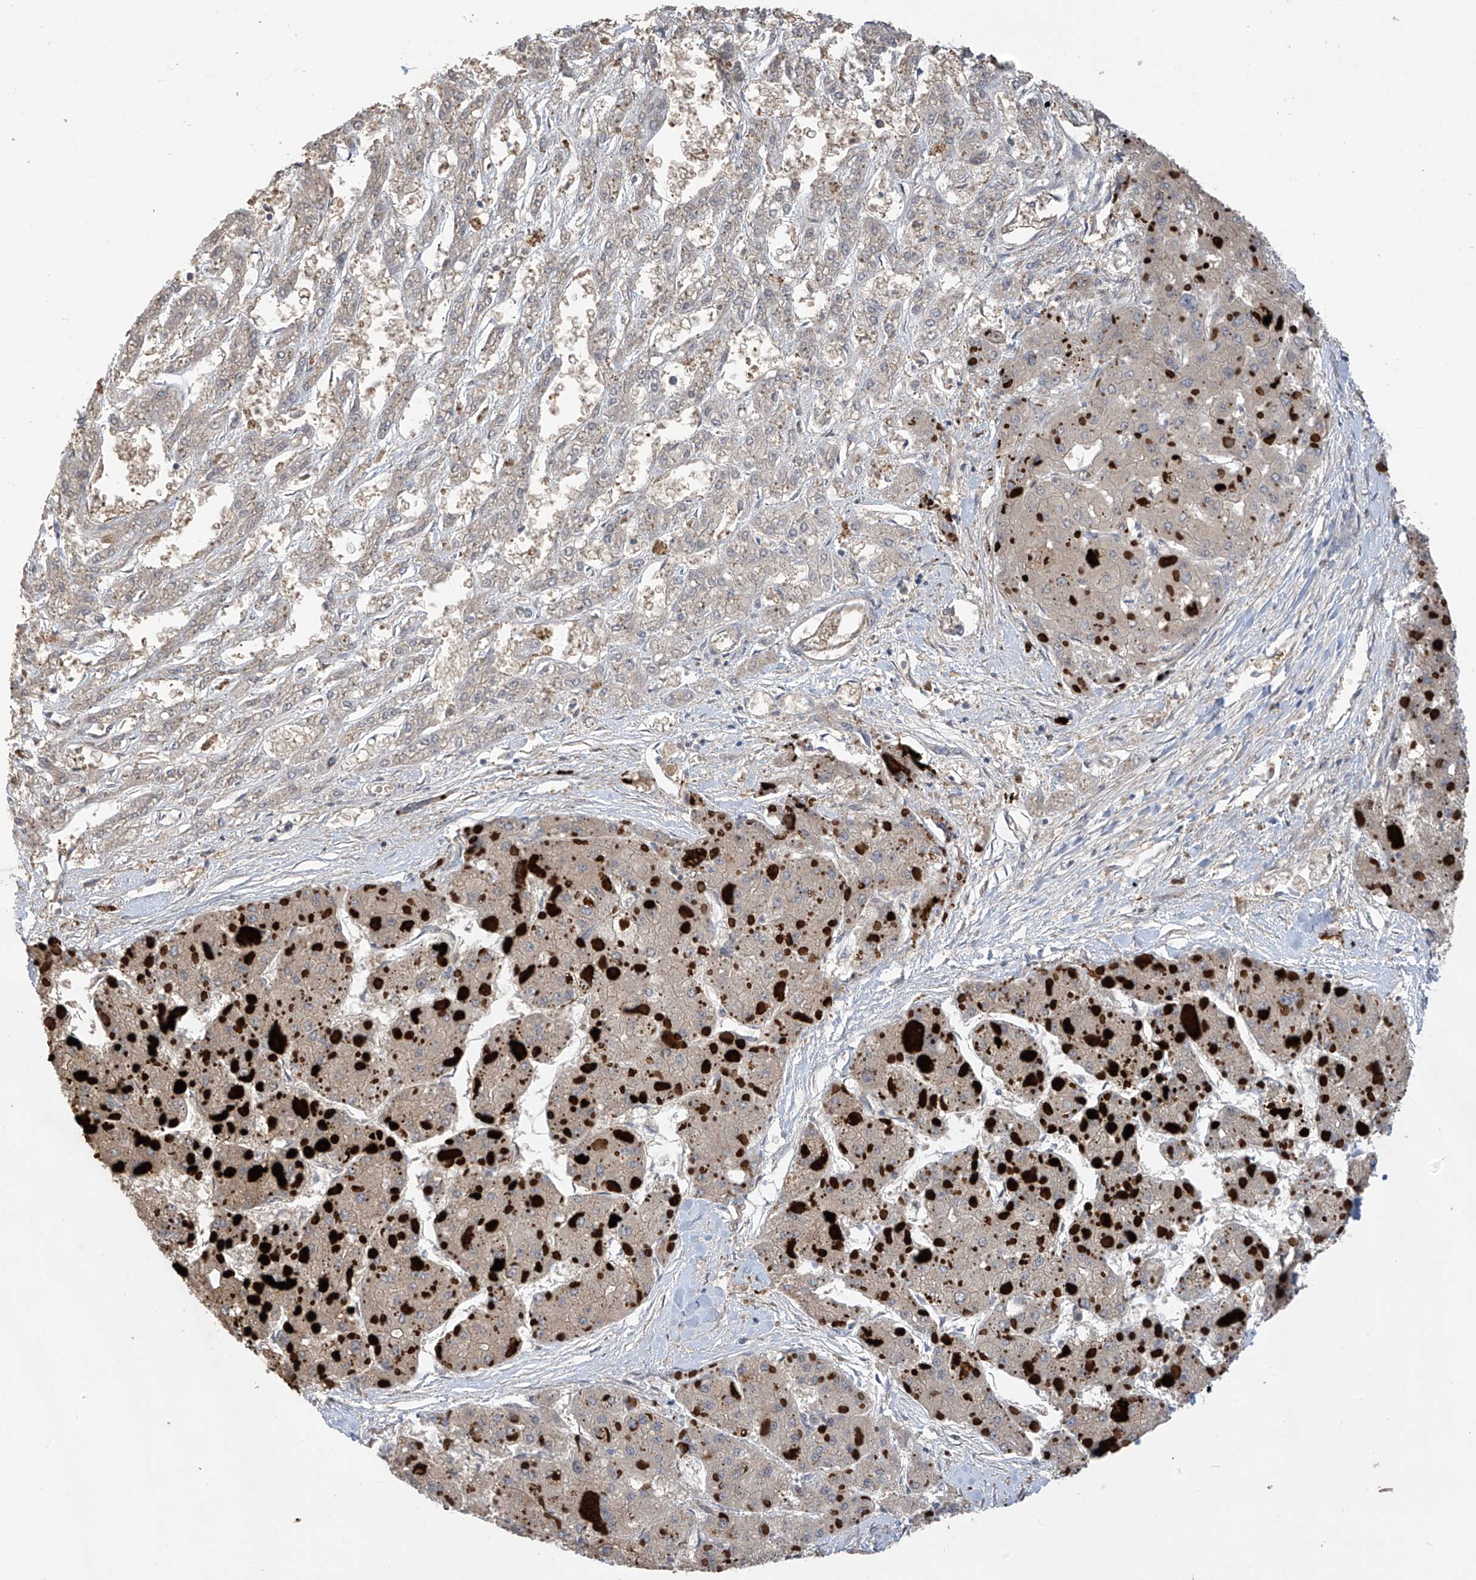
{"staining": {"intensity": "weak", "quantity": "<25%", "location": "cytoplasmic/membranous"}, "tissue": "liver cancer", "cell_type": "Tumor cells", "image_type": "cancer", "snomed": [{"axis": "morphology", "description": "Carcinoma, Hepatocellular, NOS"}, {"axis": "topography", "description": "Liver"}], "caption": "Immunohistochemical staining of human hepatocellular carcinoma (liver) shows no significant staining in tumor cells. The staining was performed using DAB (3,3'-diaminobenzidine) to visualize the protein expression in brown, while the nuclei were stained in blue with hematoxylin (Magnification: 20x).", "gene": "PHACTR4", "patient": {"sex": "female", "age": 73}}